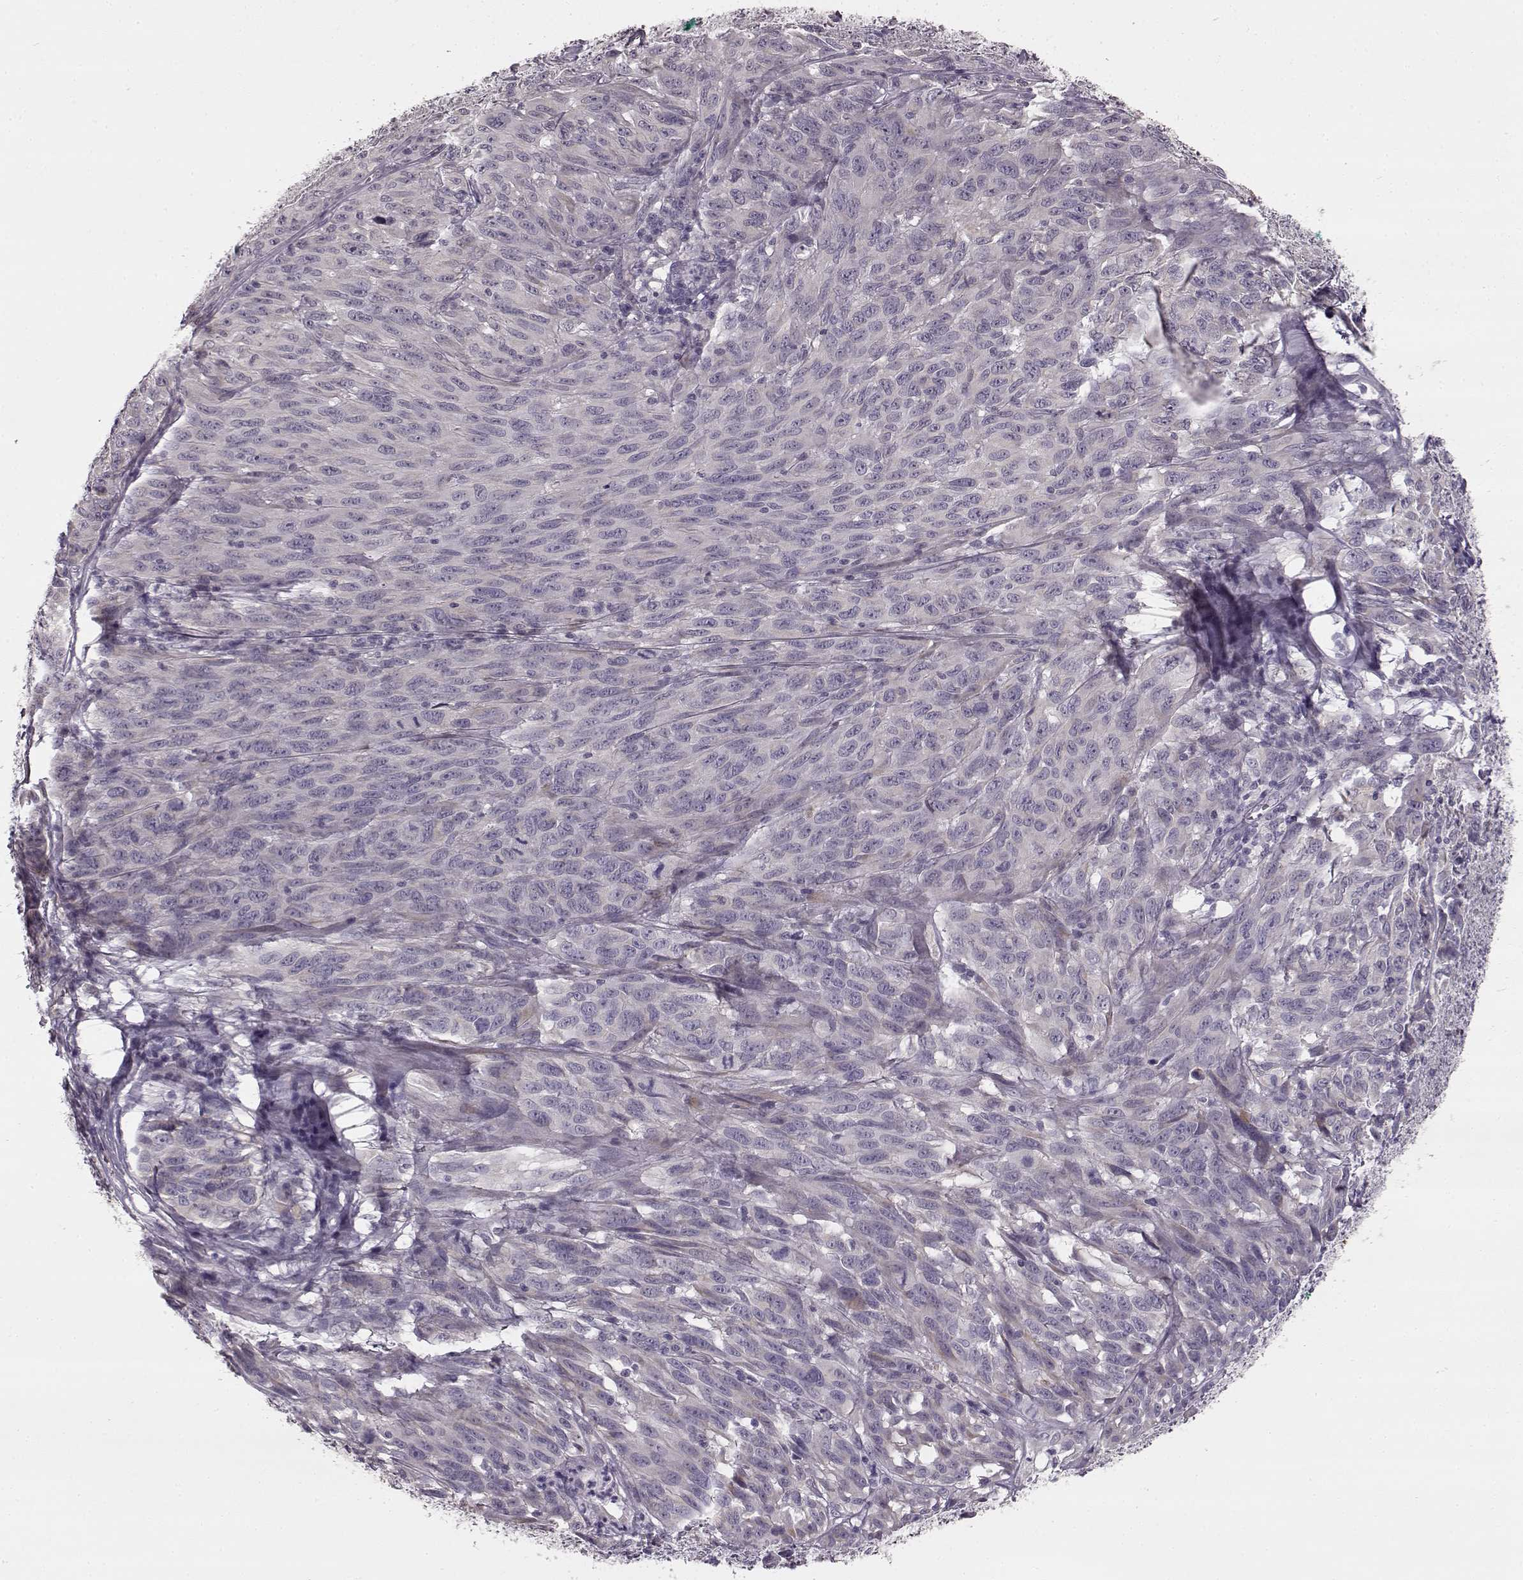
{"staining": {"intensity": "negative", "quantity": "none", "location": "none"}, "tissue": "melanoma", "cell_type": "Tumor cells", "image_type": "cancer", "snomed": [{"axis": "morphology", "description": "Malignant melanoma, NOS"}, {"axis": "topography", "description": "Vulva, labia, clitoris and Bartholin´s gland, NO"}], "caption": "Malignant melanoma was stained to show a protein in brown. There is no significant expression in tumor cells.", "gene": "MAP6D1", "patient": {"sex": "female", "age": 75}}